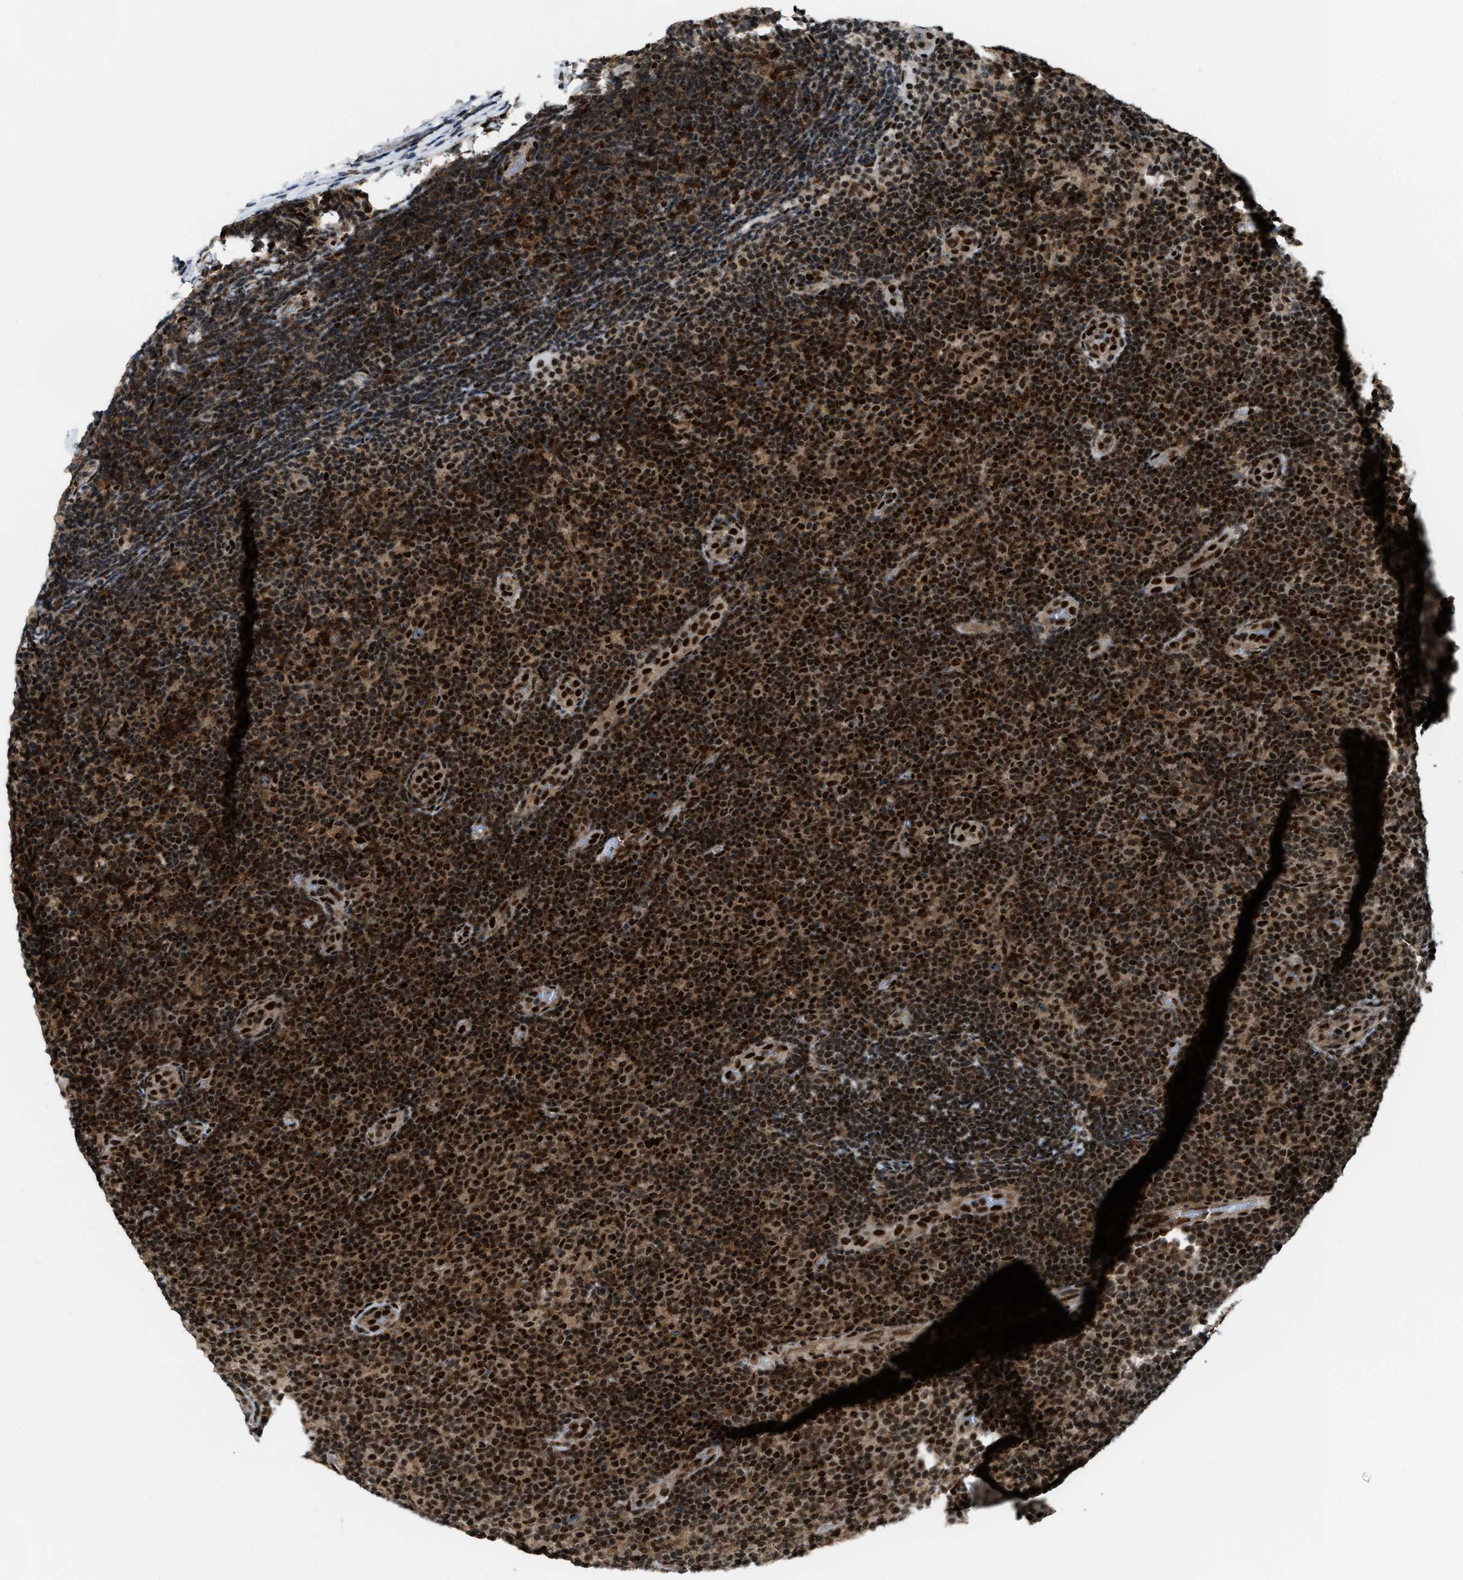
{"staining": {"intensity": "strong", "quantity": ">75%", "location": "cytoplasmic/membranous,nuclear"}, "tissue": "lymphoma", "cell_type": "Tumor cells", "image_type": "cancer", "snomed": [{"axis": "morphology", "description": "Malignant lymphoma, non-Hodgkin's type, Low grade"}, {"axis": "topography", "description": "Lymph node"}], "caption": "Immunohistochemical staining of malignant lymphoma, non-Hodgkin's type (low-grade) displays strong cytoplasmic/membranous and nuclear protein staining in about >75% of tumor cells.", "gene": "NUMA1", "patient": {"sex": "male", "age": 83}}